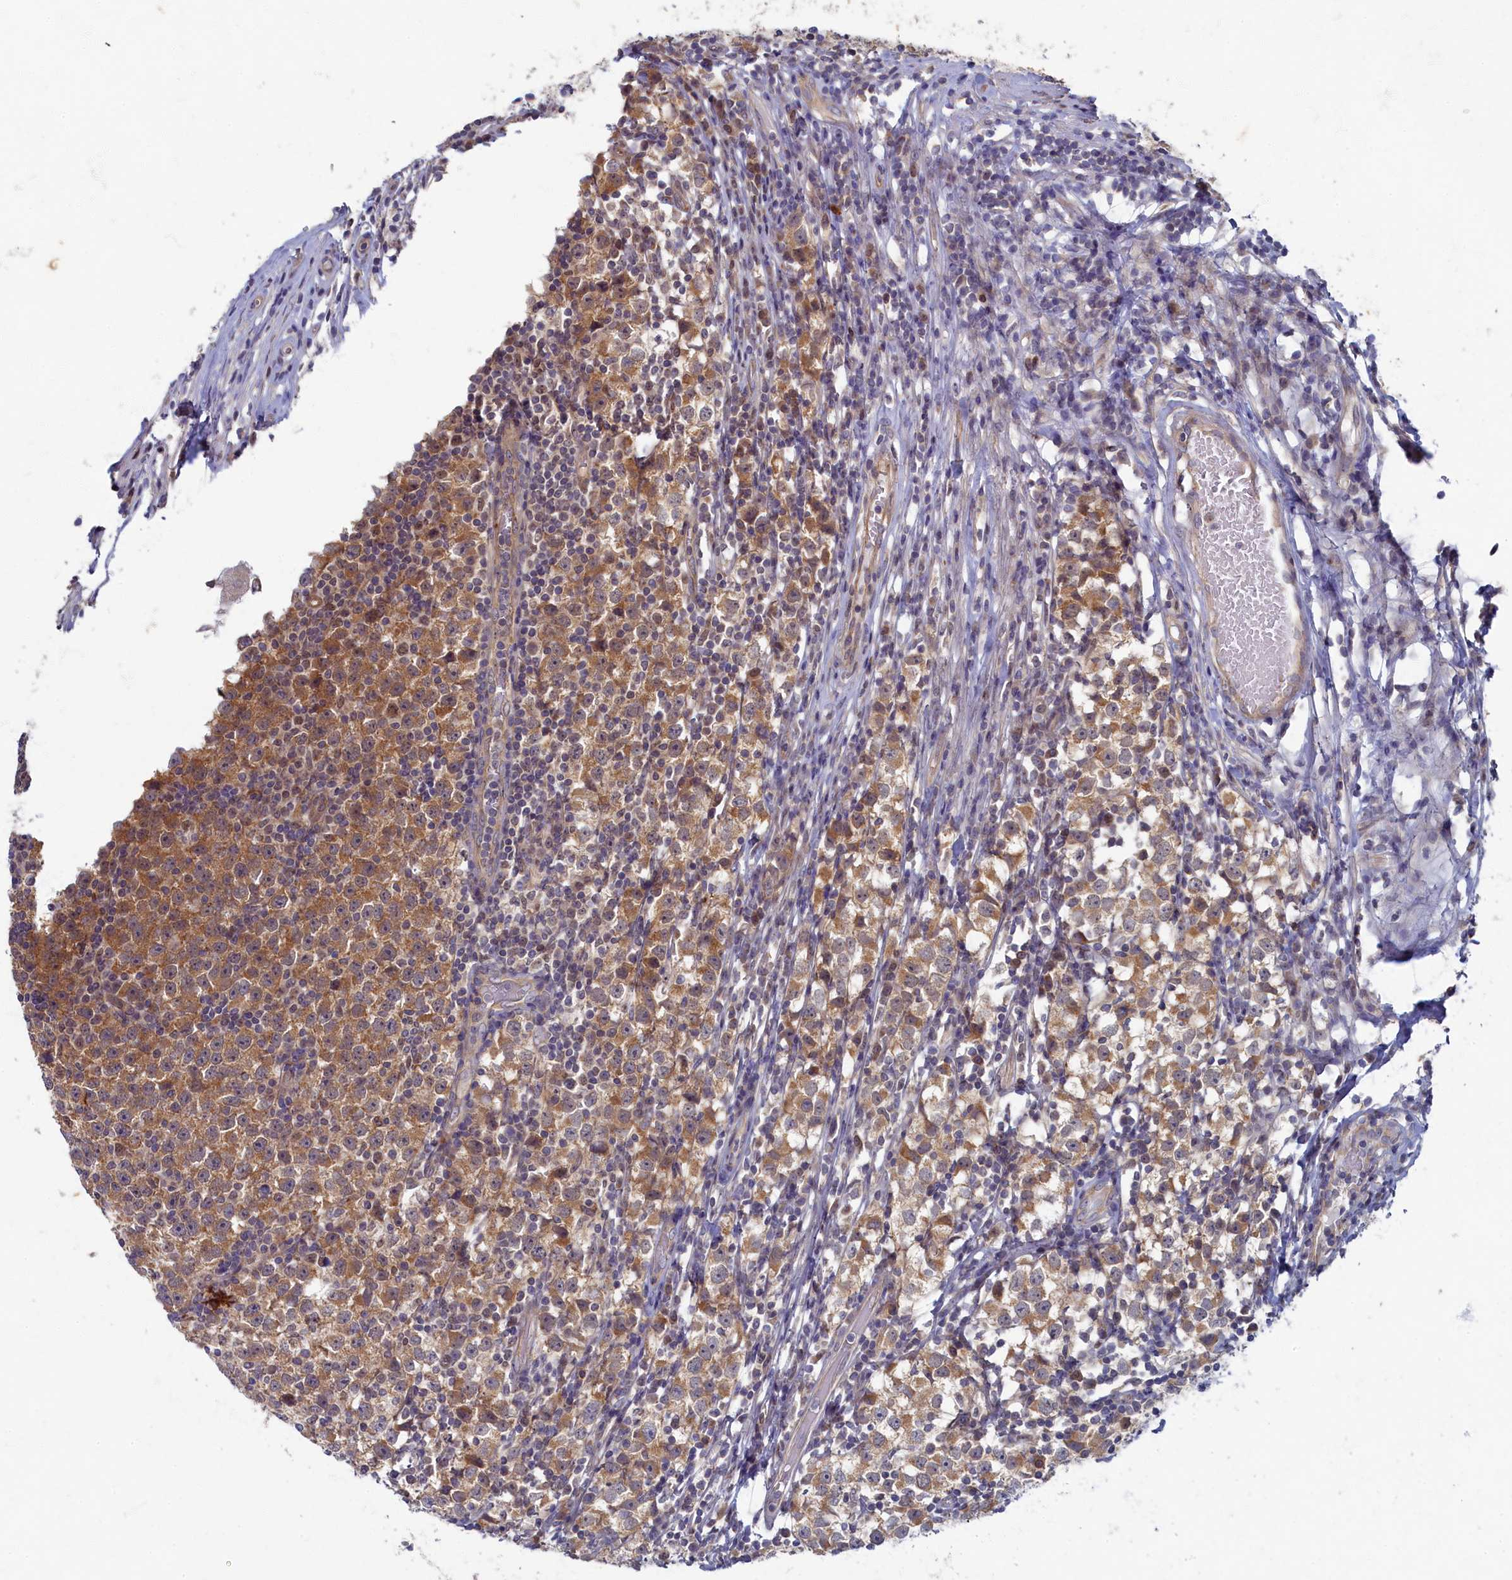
{"staining": {"intensity": "moderate", "quantity": ">75%", "location": "cytoplasmic/membranous"}, "tissue": "testis cancer", "cell_type": "Tumor cells", "image_type": "cancer", "snomed": [{"axis": "morphology", "description": "Seminoma, NOS"}, {"axis": "topography", "description": "Testis"}], "caption": "A brown stain labels moderate cytoplasmic/membranous staining of a protein in testis seminoma tumor cells.", "gene": "WDR59", "patient": {"sex": "male", "age": 65}}